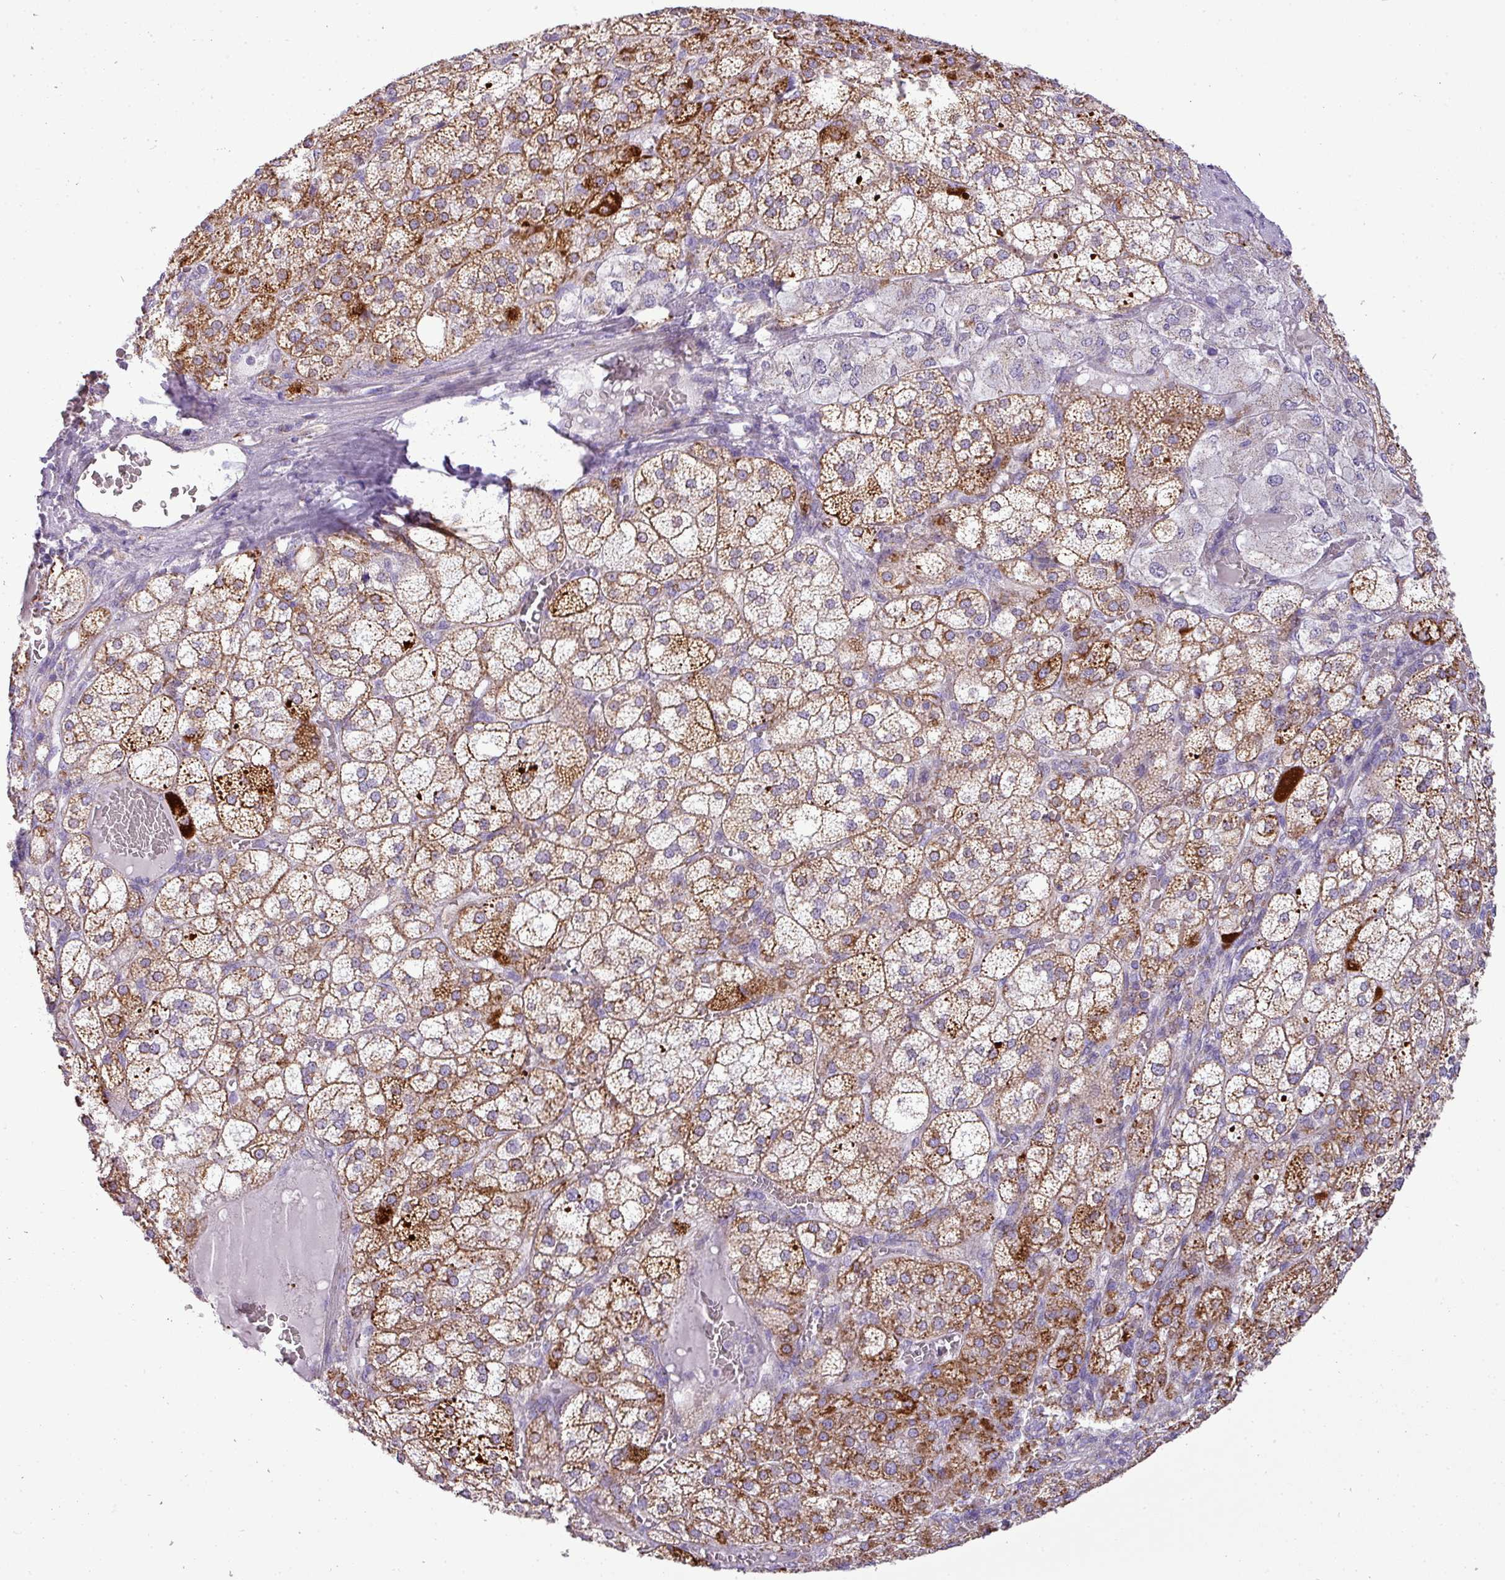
{"staining": {"intensity": "strong", "quantity": ">75%", "location": "cytoplasmic/membranous"}, "tissue": "adrenal gland", "cell_type": "Glandular cells", "image_type": "normal", "snomed": [{"axis": "morphology", "description": "Normal tissue, NOS"}, {"axis": "topography", "description": "Adrenal gland"}], "caption": "Protein expression analysis of unremarkable adrenal gland demonstrates strong cytoplasmic/membranous positivity in approximately >75% of glandular cells.", "gene": "ZNF81", "patient": {"sex": "female", "age": 60}}